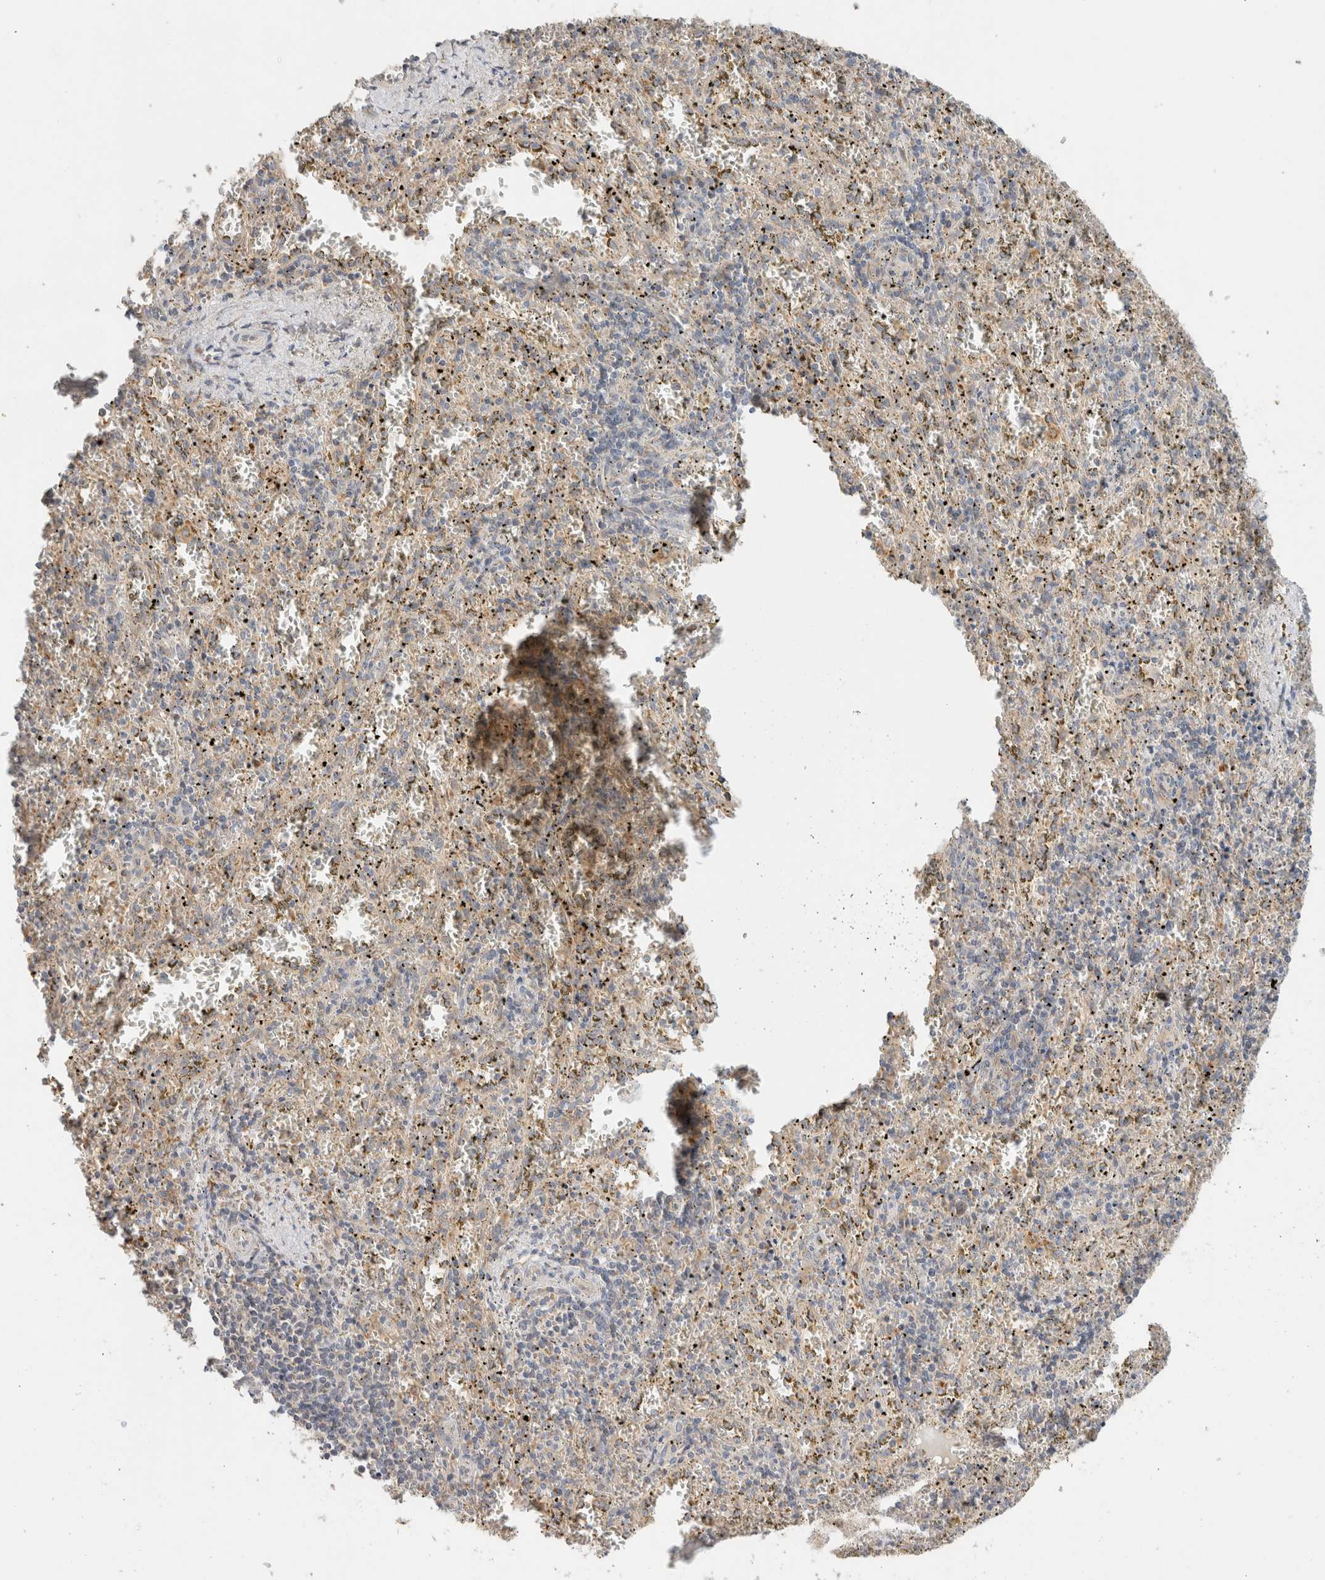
{"staining": {"intensity": "negative", "quantity": "none", "location": "none"}, "tissue": "spleen", "cell_type": "Cells in red pulp", "image_type": "normal", "snomed": [{"axis": "morphology", "description": "Normal tissue, NOS"}, {"axis": "topography", "description": "Spleen"}], "caption": "This image is of normal spleen stained with IHC to label a protein in brown with the nuclei are counter-stained blue. There is no staining in cells in red pulp. (DAB (3,3'-diaminobenzidine) immunohistochemistry (IHC) visualized using brightfield microscopy, high magnification).", "gene": "CA13", "patient": {"sex": "male", "age": 11}}